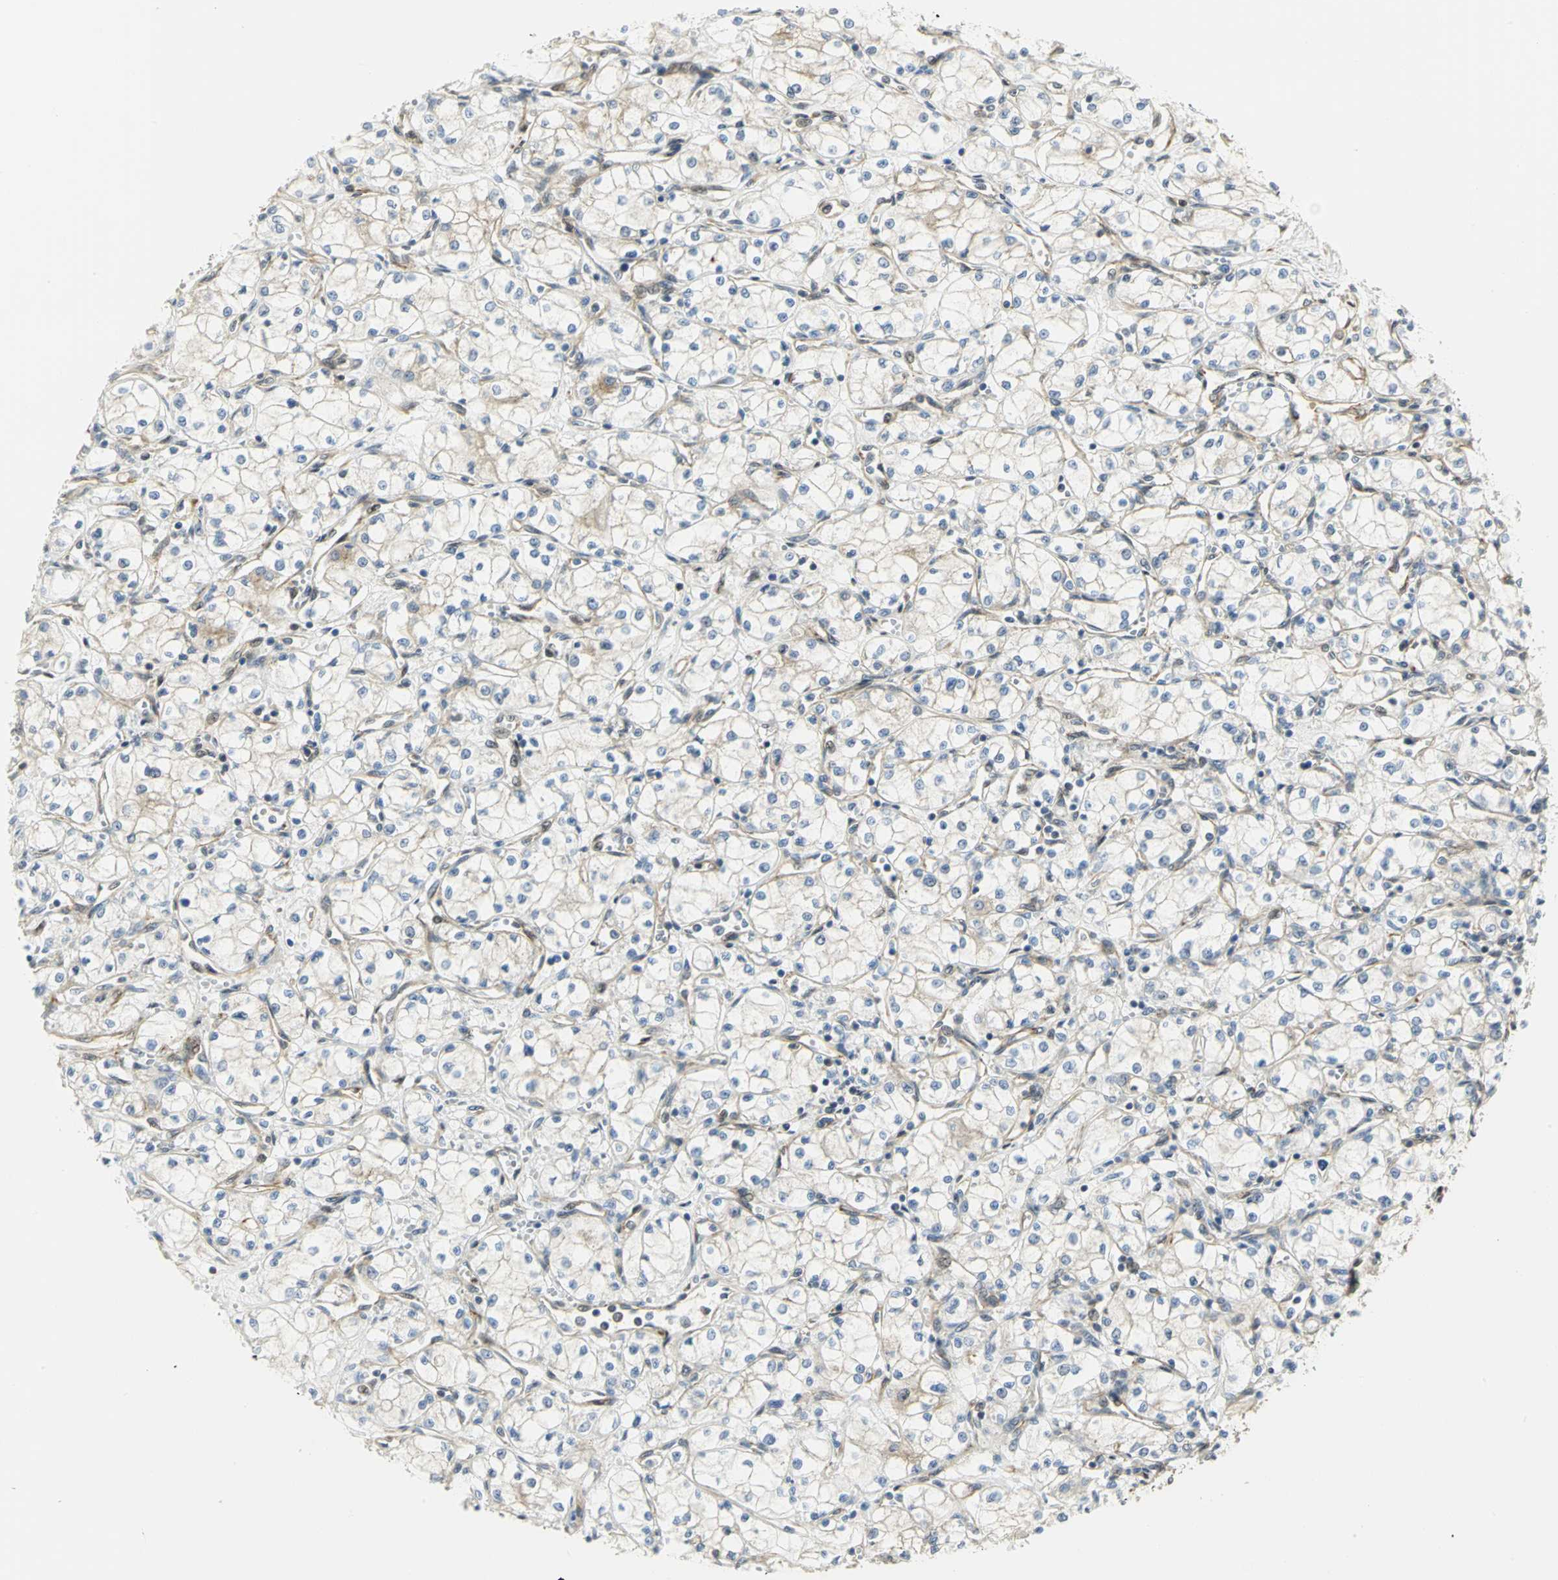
{"staining": {"intensity": "weak", "quantity": "<25%", "location": "cytoplasmic/membranous"}, "tissue": "renal cancer", "cell_type": "Tumor cells", "image_type": "cancer", "snomed": [{"axis": "morphology", "description": "Normal tissue, NOS"}, {"axis": "morphology", "description": "Adenocarcinoma, NOS"}, {"axis": "topography", "description": "Kidney"}], "caption": "High power microscopy micrograph of an immunohistochemistry (IHC) histopathology image of renal cancer (adenocarcinoma), revealing no significant staining in tumor cells. (DAB (3,3'-diaminobenzidine) IHC, high magnification).", "gene": "EEA1", "patient": {"sex": "male", "age": 59}}